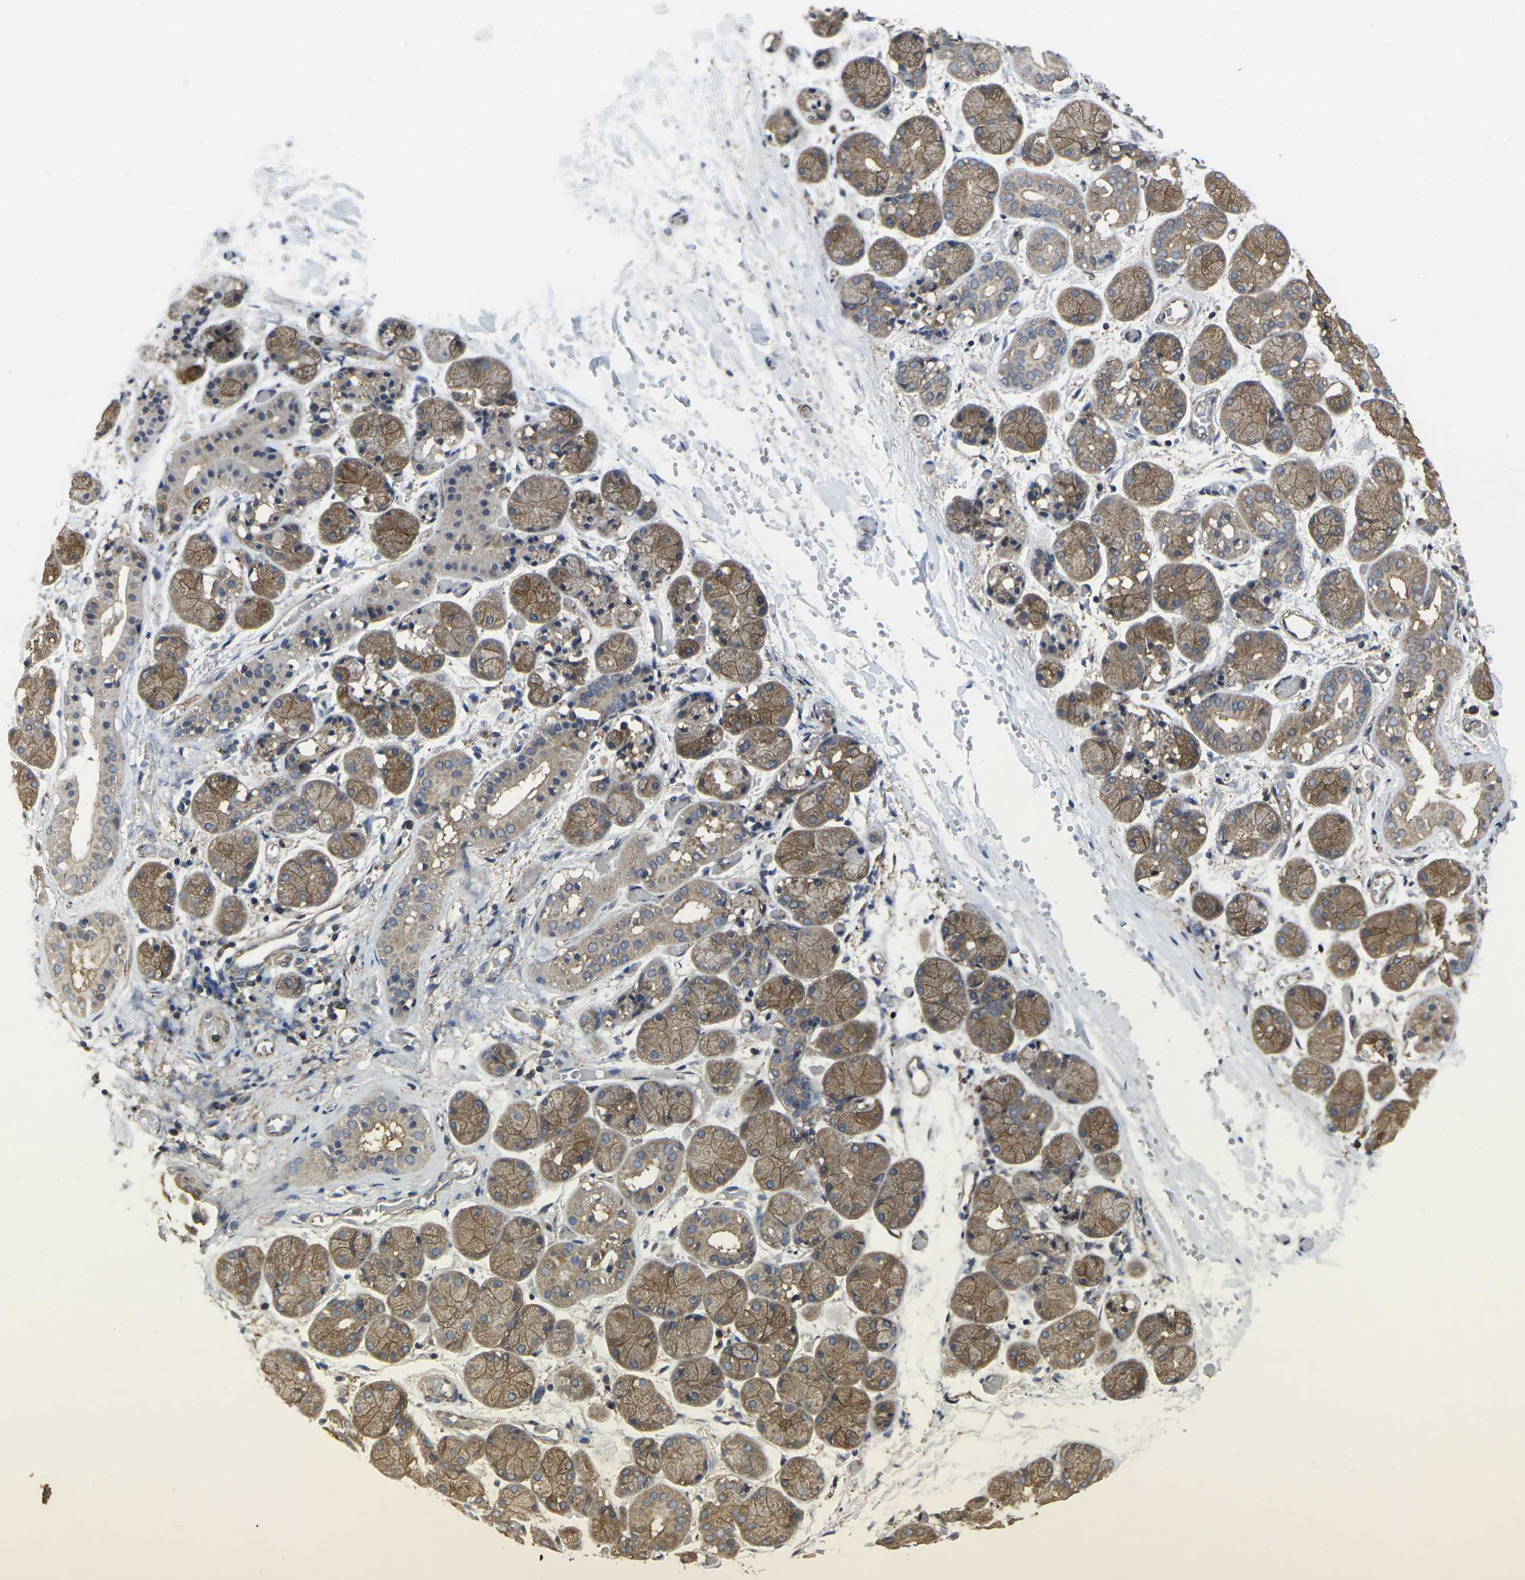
{"staining": {"intensity": "moderate", "quantity": "25%-75%", "location": "cytoplasmic/membranous"}, "tissue": "salivary gland", "cell_type": "Glandular cells", "image_type": "normal", "snomed": [{"axis": "morphology", "description": "Normal tissue, NOS"}, {"axis": "topography", "description": "Salivary gland"}], "caption": "DAB immunohistochemical staining of unremarkable salivary gland displays moderate cytoplasmic/membranous protein positivity in about 25%-75% of glandular cells.", "gene": "PRKACB", "patient": {"sex": "female", "age": 24}}